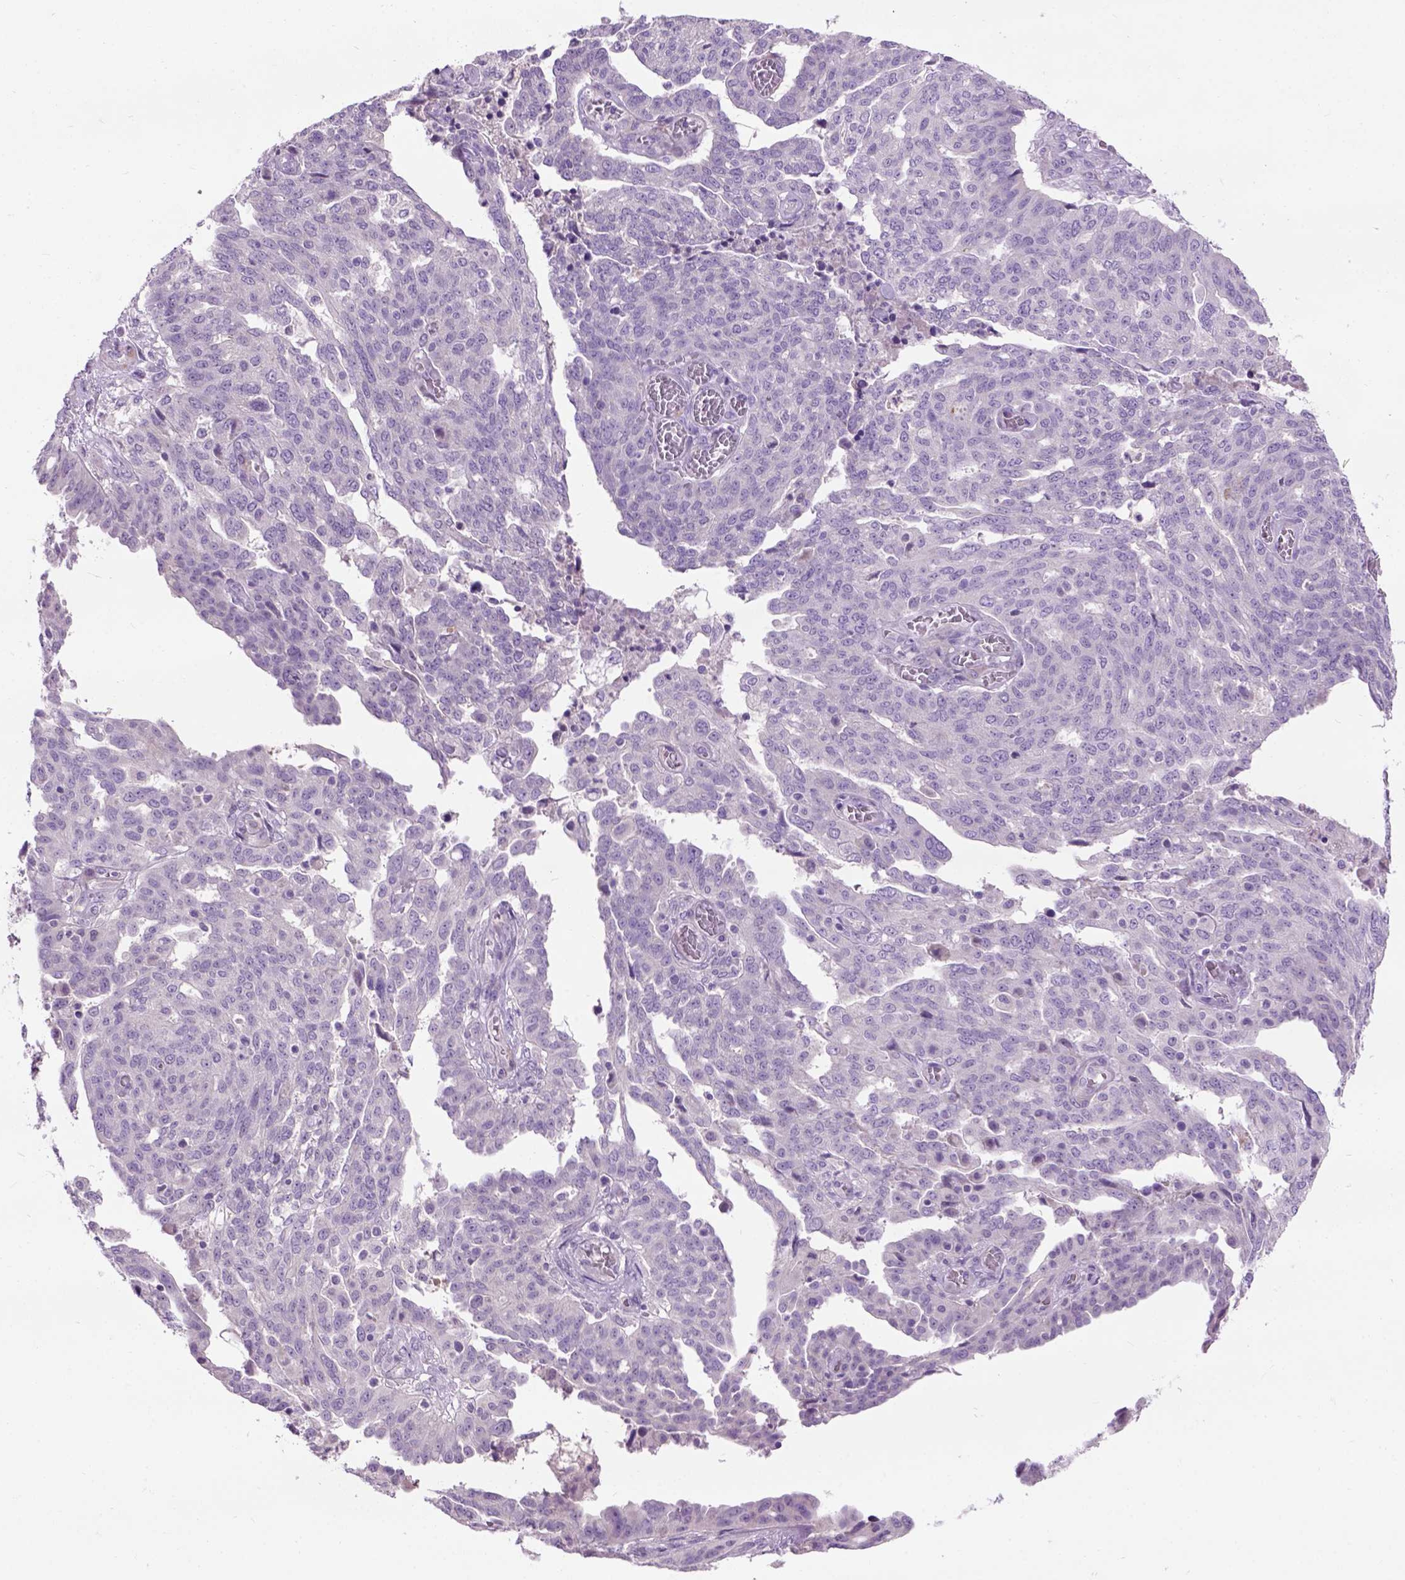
{"staining": {"intensity": "negative", "quantity": "none", "location": "none"}, "tissue": "ovarian cancer", "cell_type": "Tumor cells", "image_type": "cancer", "snomed": [{"axis": "morphology", "description": "Cystadenocarcinoma, serous, NOS"}, {"axis": "topography", "description": "Ovary"}], "caption": "An immunohistochemistry micrograph of ovarian cancer (serous cystadenocarcinoma) is shown. There is no staining in tumor cells of ovarian cancer (serous cystadenocarcinoma). Nuclei are stained in blue.", "gene": "MAPT", "patient": {"sex": "female", "age": 67}}